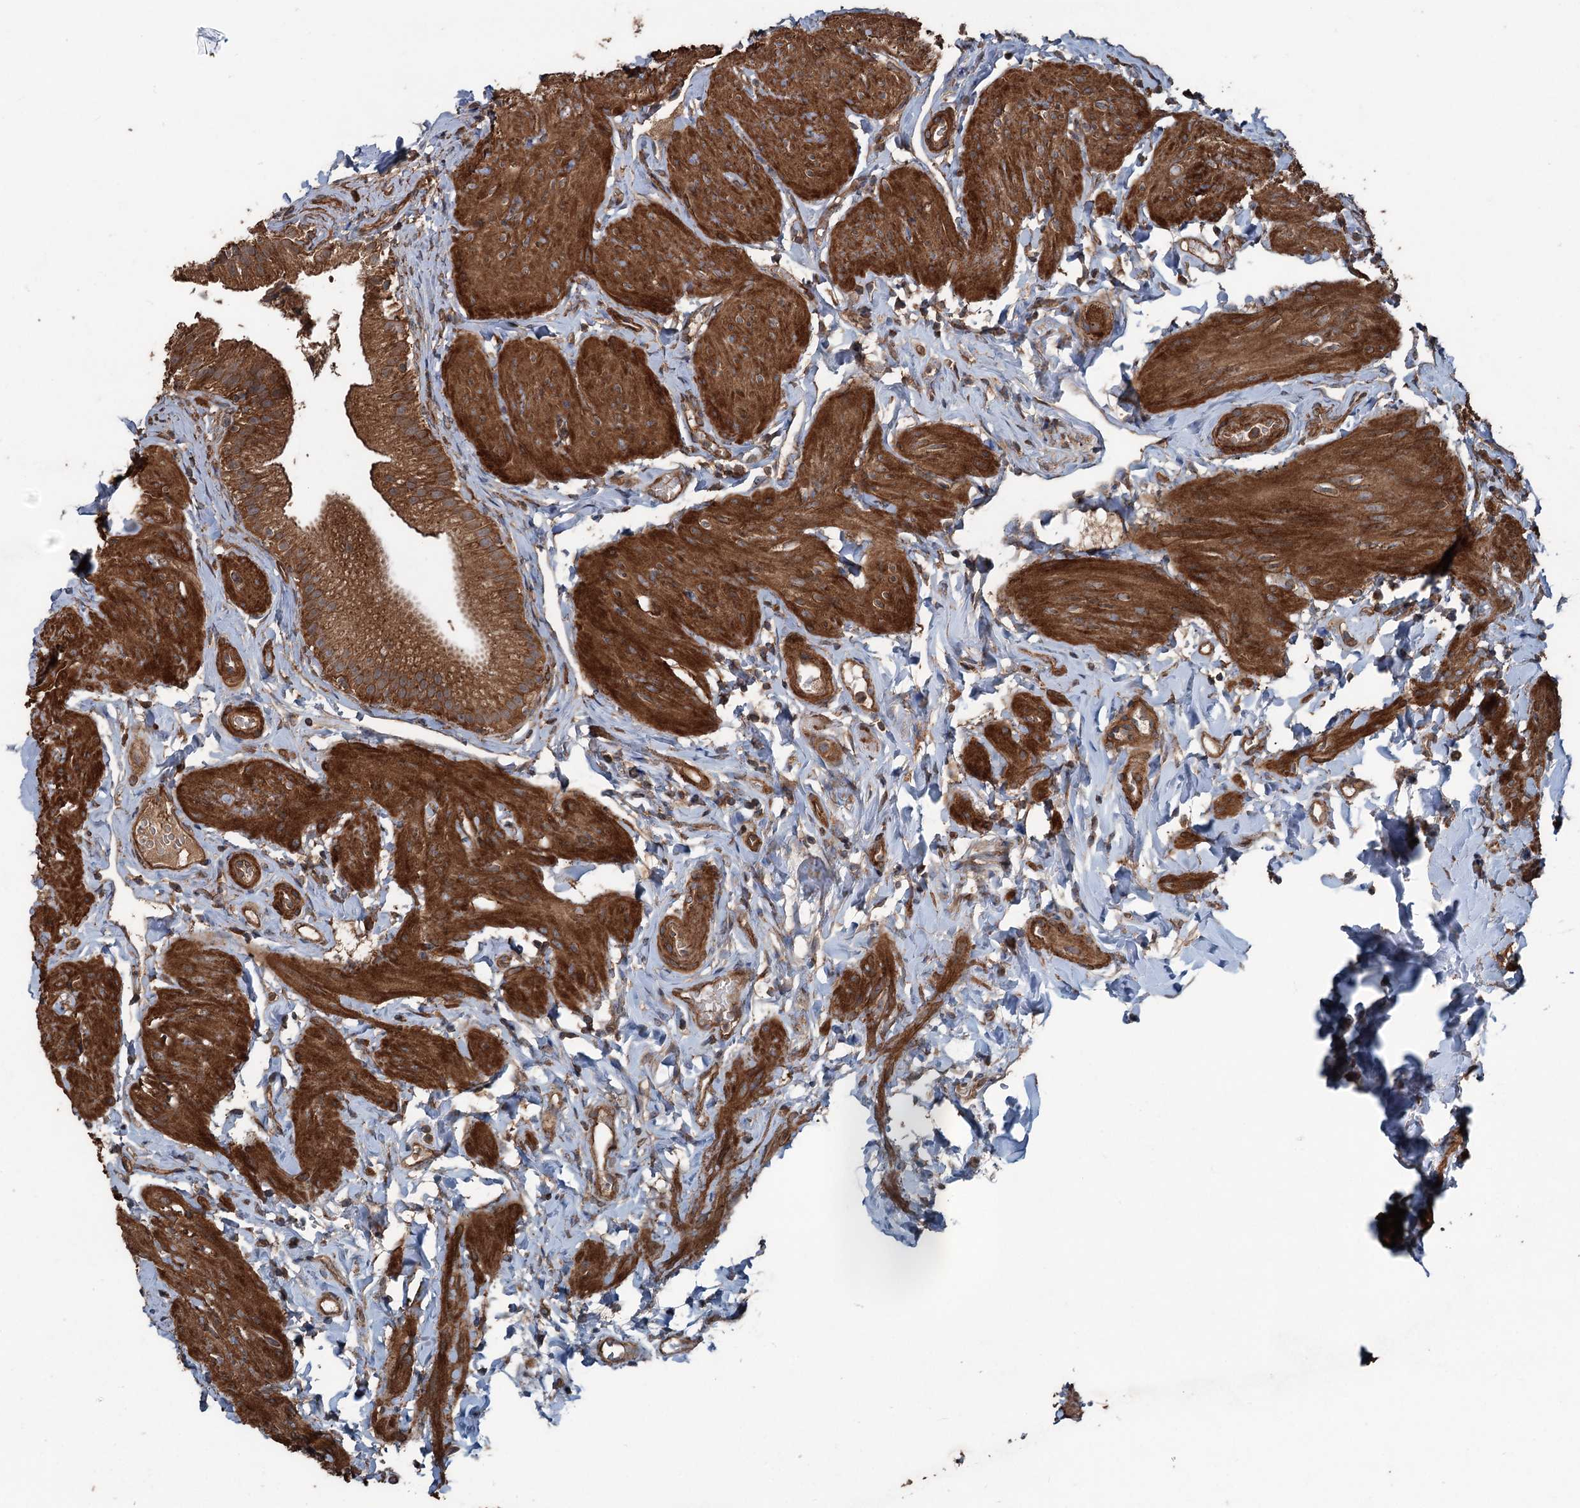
{"staining": {"intensity": "strong", "quantity": ">75%", "location": "cytoplasmic/membranous"}, "tissue": "gallbladder", "cell_type": "Glandular cells", "image_type": "normal", "snomed": [{"axis": "morphology", "description": "Normal tissue, NOS"}, {"axis": "topography", "description": "Gallbladder"}], "caption": "DAB (3,3'-diaminobenzidine) immunohistochemical staining of unremarkable gallbladder demonstrates strong cytoplasmic/membranous protein positivity in about >75% of glandular cells.", "gene": "RNF214", "patient": {"sex": "female", "age": 47}}